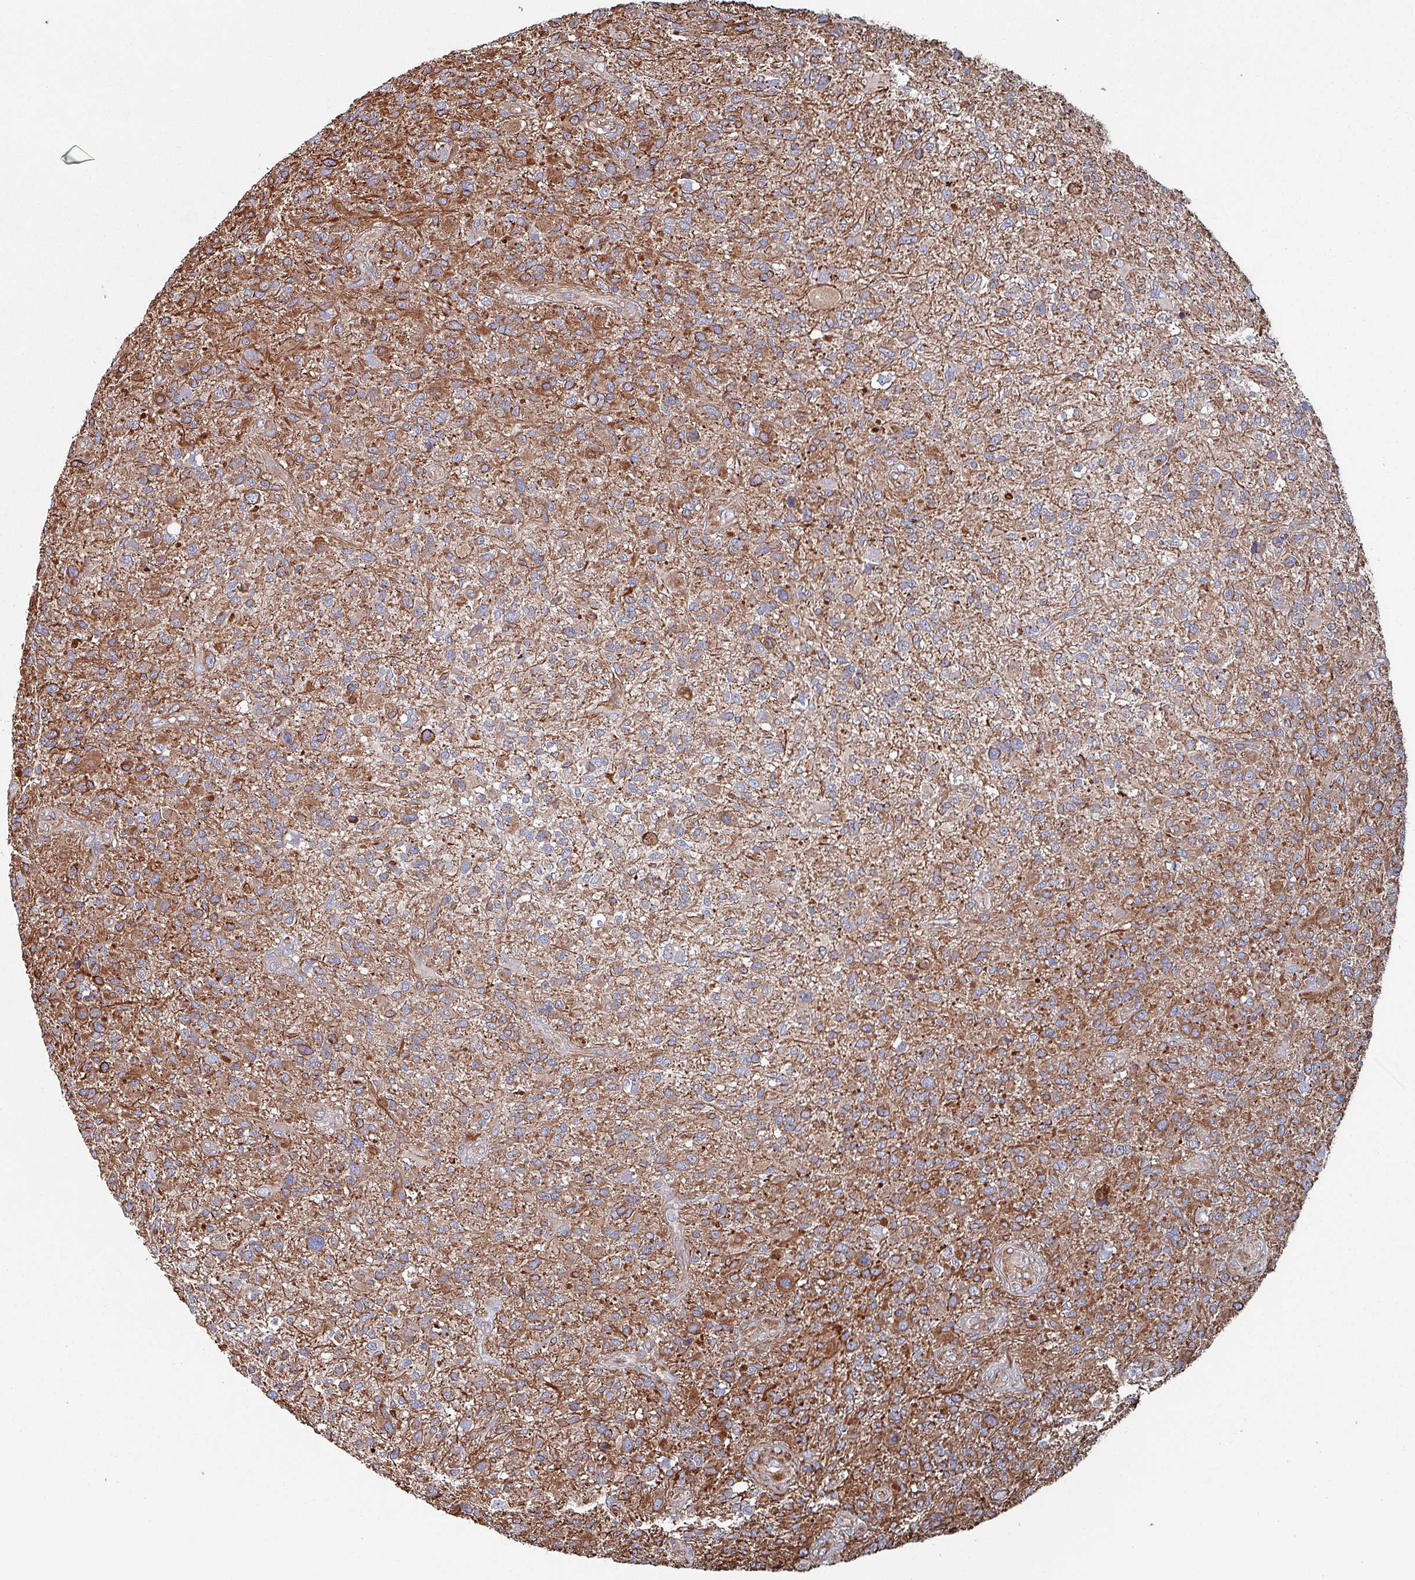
{"staining": {"intensity": "strong", "quantity": "25%-75%", "location": "cytoplasmic/membranous"}, "tissue": "glioma", "cell_type": "Tumor cells", "image_type": "cancer", "snomed": [{"axis": "morphology", "description": "Glioma, malignant, High grade"}, {"axis": "topography", "description": "Brain"}], "caption": "Human high-grade glioma (malignant) stained with a protein marker demonstrates strong staining in tumor cells.", "gene": "ANO10", "patient": {"sex": "male", "age": 47}}